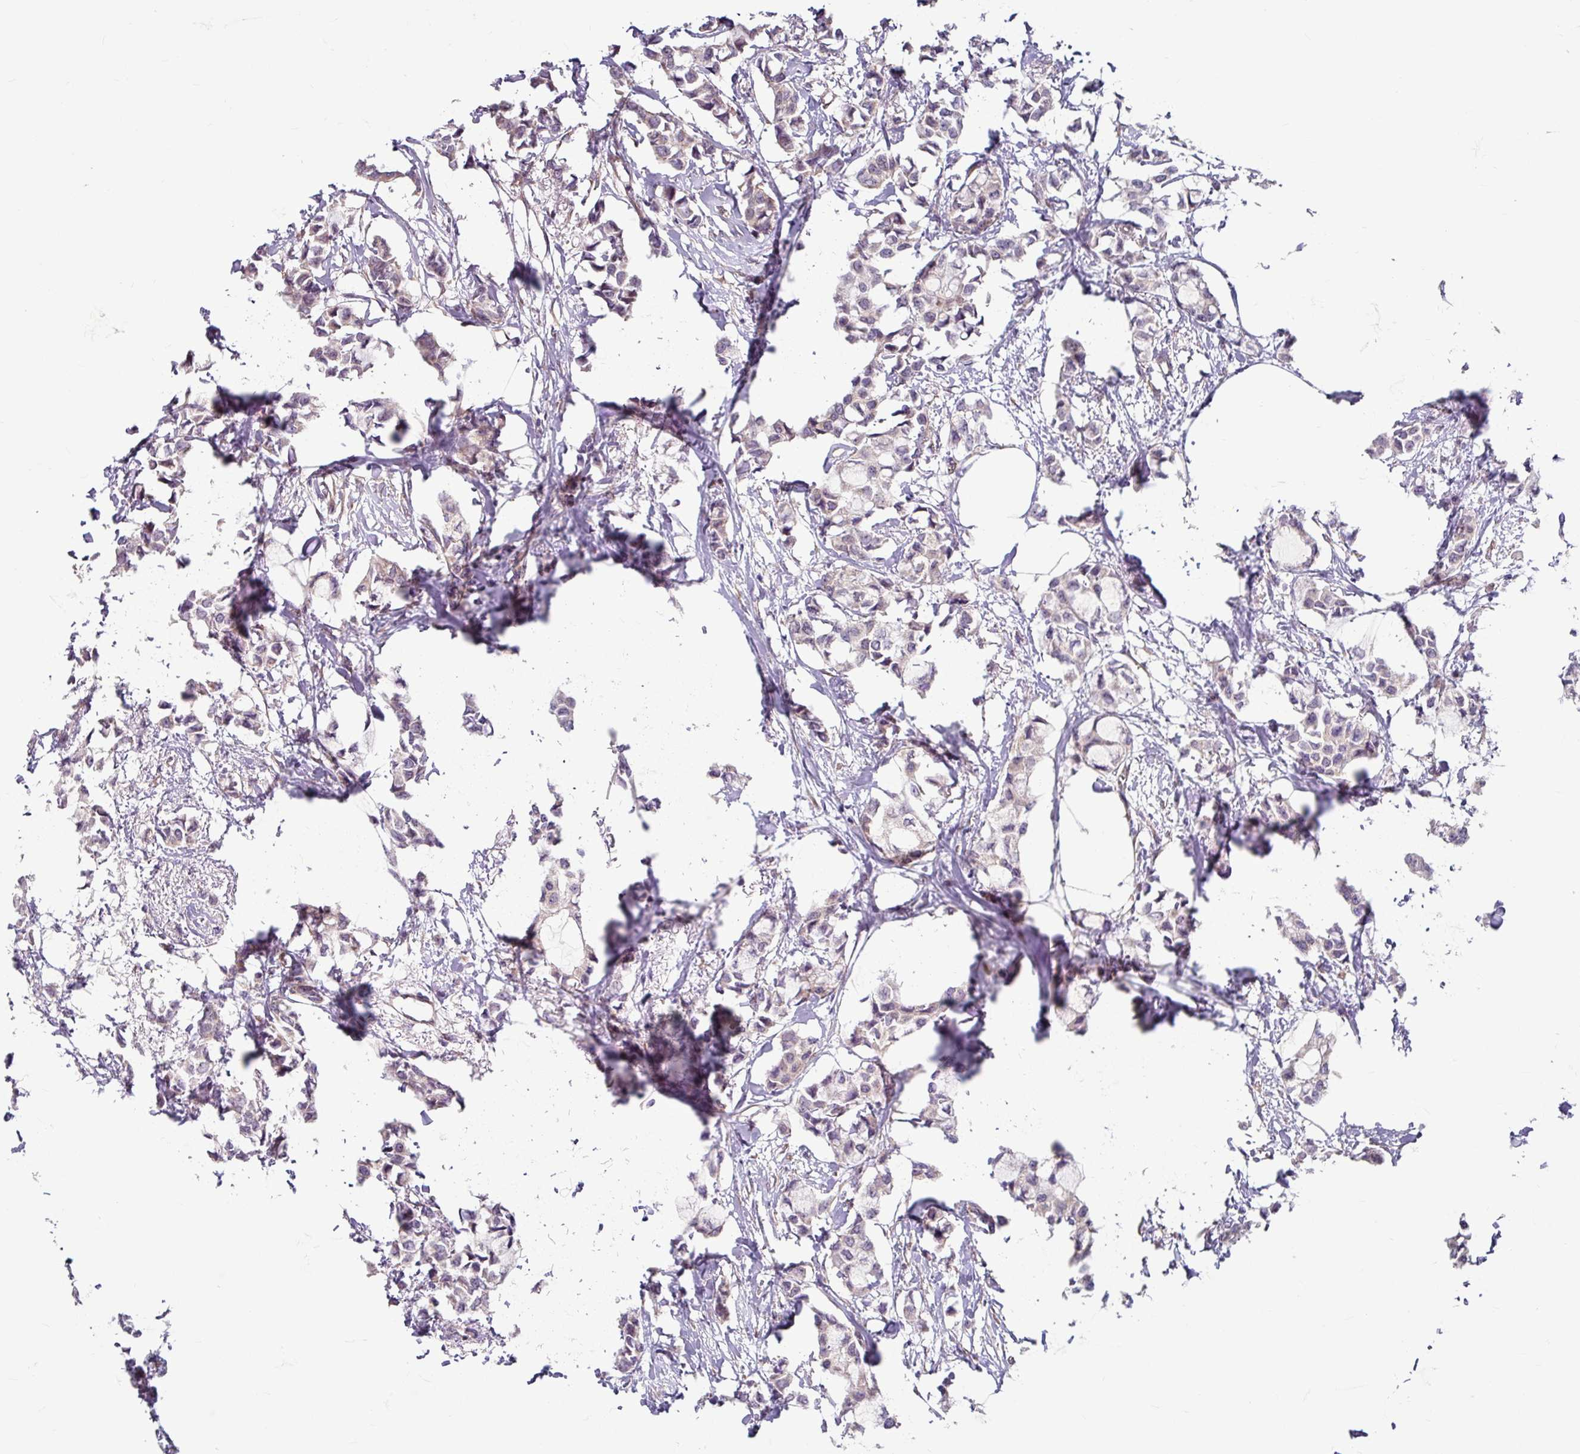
{"staining": {"intensity": "weak", "quantity": "<25%", "location": "cytoplasmic/membranous"}, "tissue": "breast cancer", "cell_type": "Tumor cells", "image_type": "cancer", "snomed": [{"axis": "morphology", "description": "Duct carcinoma"}, {"axis": "topography", "description": "Breast"}], "caption": "Immunohistochemistry (IHC) histopathology image of neoplastic tissue: breast cancer (infiltrating ductal carcinoma) stained with DAB shows no significant protein positivity in tumor cells.", "gene": "DAAM2", "patient": {"sex": "female", "age": 73}}